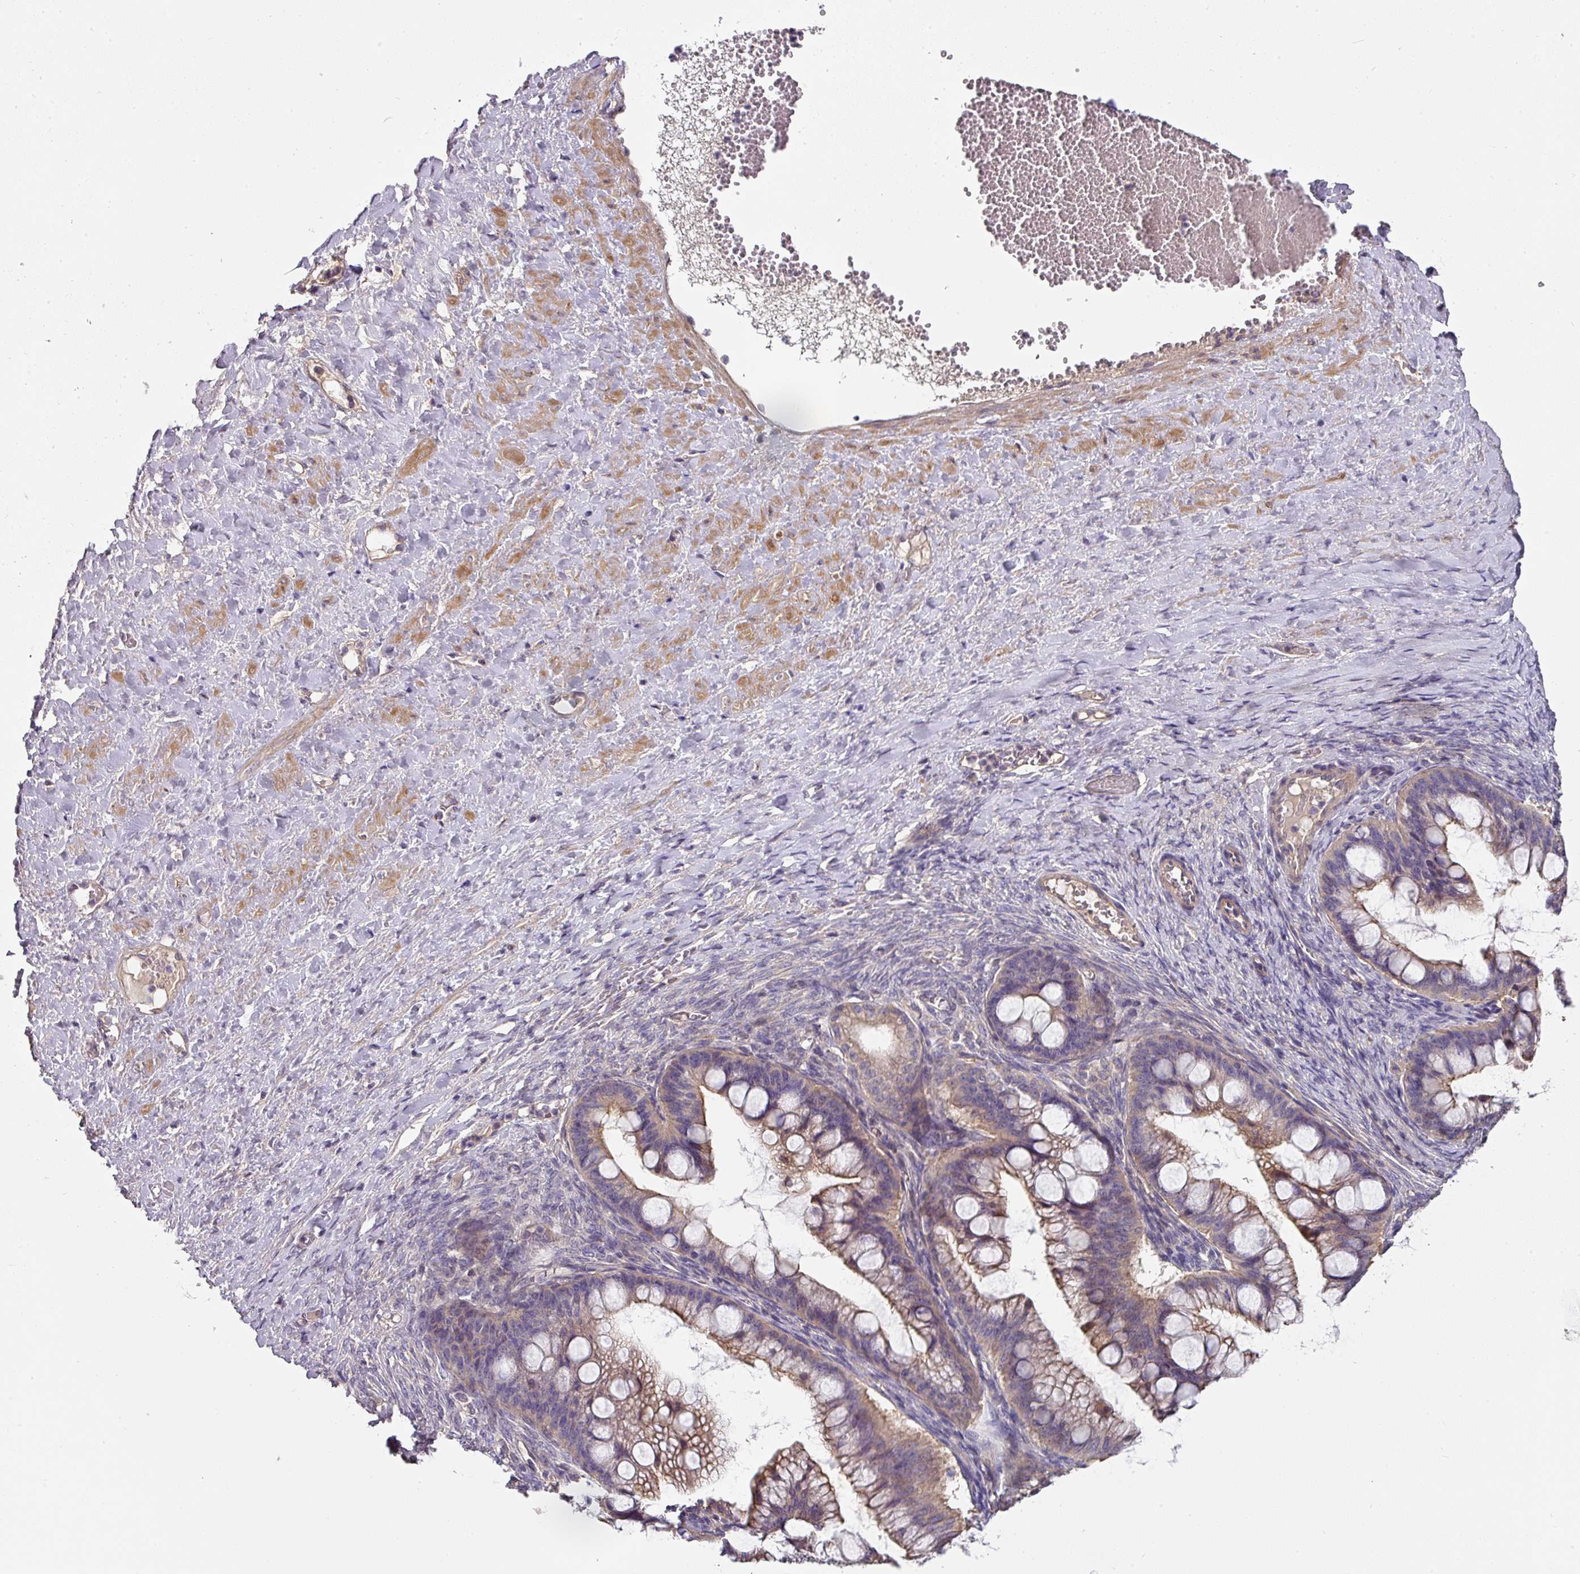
{"staining": {"intensity": "weak", "quantity": "<25%", "location": "cytoplasmic/membranous"}, "tissue": "ovarian cancer", "cell_type": "Tumor cells", "image_type": "cancer", "snomed": [{"axis": "morphology", "description": "Cystadenocarcinoma, mucinous, NOS"}, {"axis": "topography", "description": "Ovary"}], "caption": "IHC of ovarian cancer exhibits no expression in tumor cells.", "gene": "C4orf48", "patient": {"sex": "female", "age": 73}}